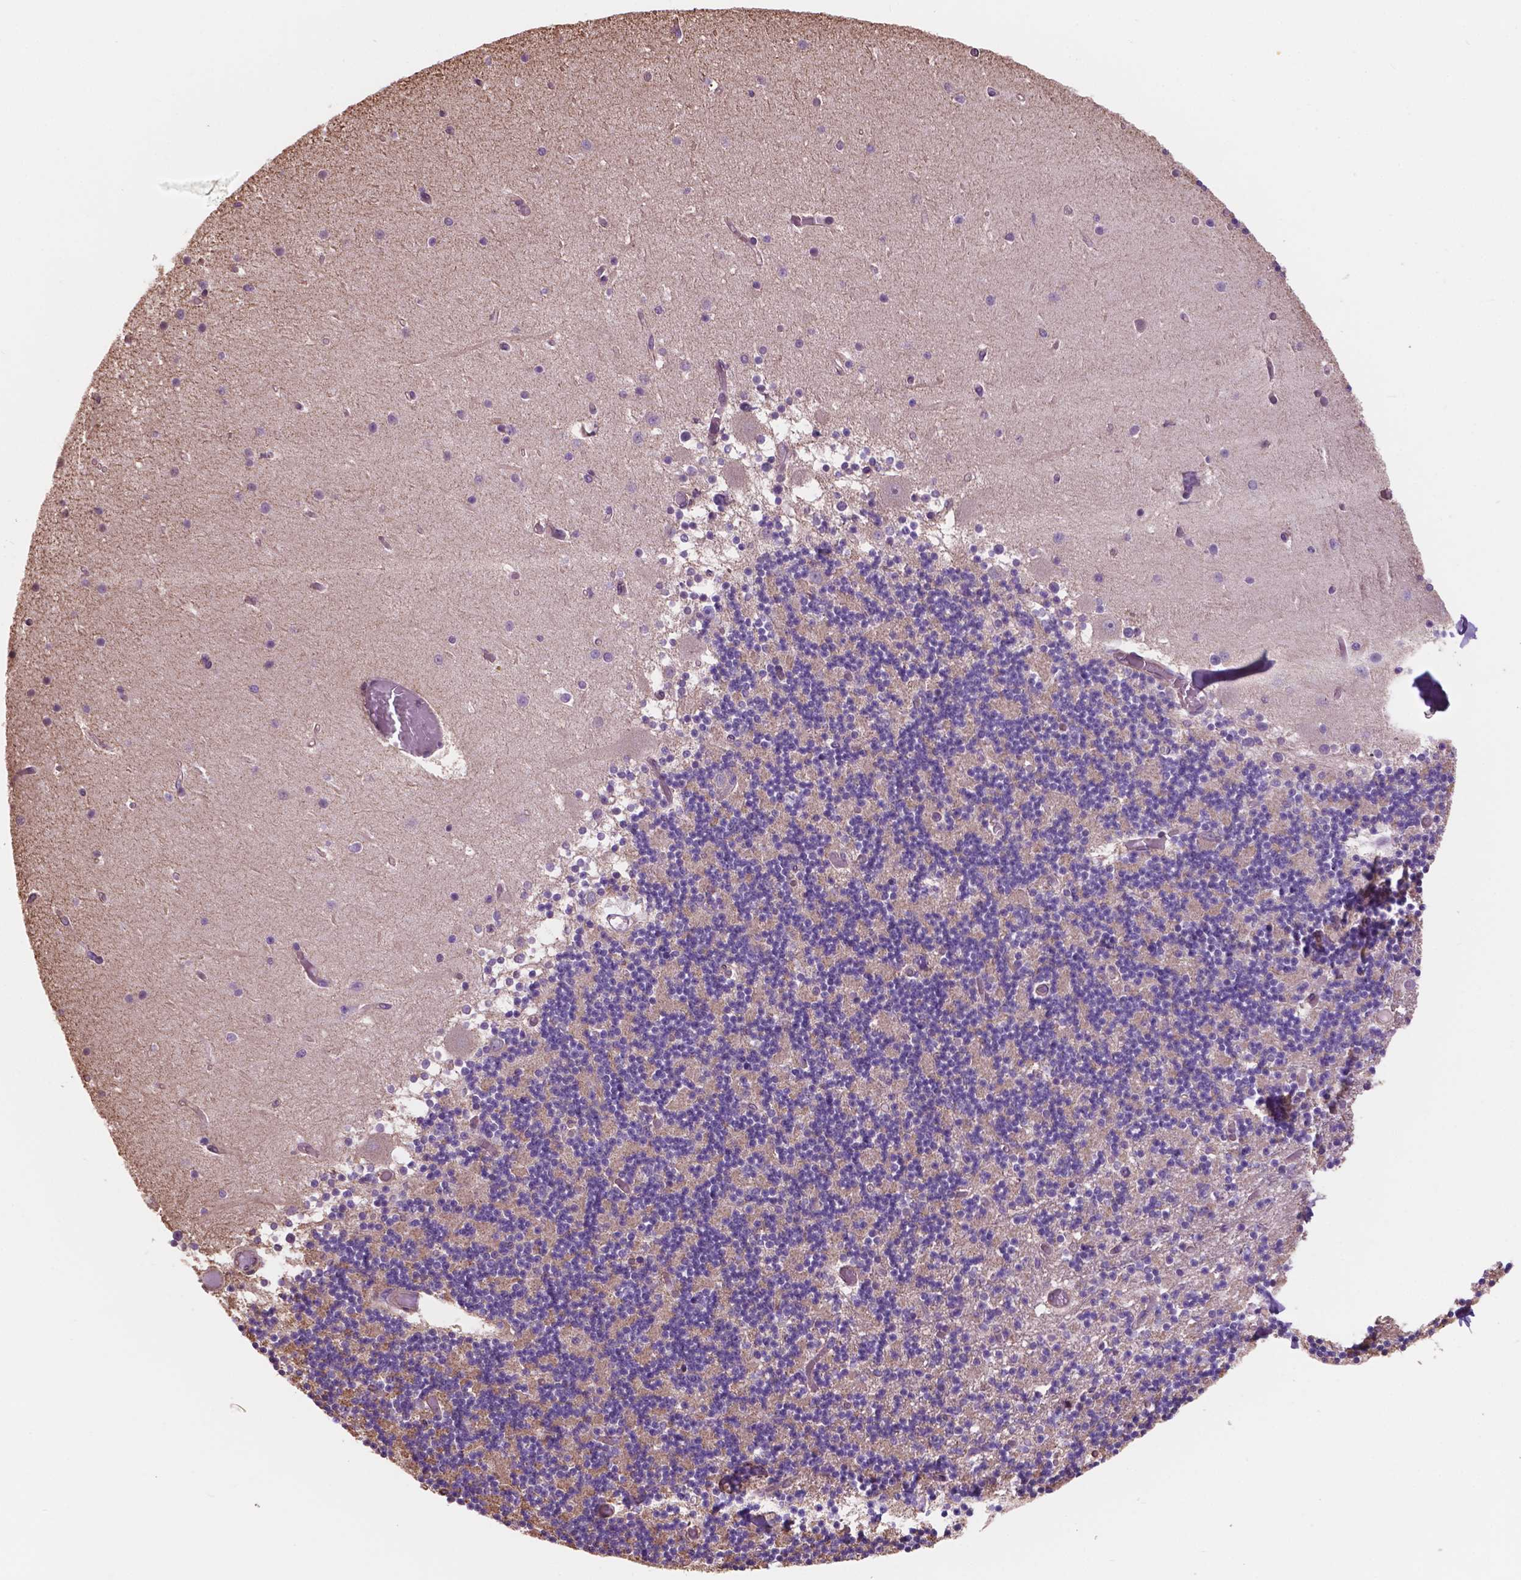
{"staining": {"intensity": "weak", "quantity": "25%-75%", "location": "cytoplasmic/membranous"}, "tissue": "cerebellum", "cell_type": "Cells in granular layer", "image_type": "normal", "snomed": [{"axis": "morphology", "description": "Normal tissue, NOS"}, {"axis": "topography", "description": "Cerebellum"}], "caption": "Weak cytoplasmic/membranous staining for a protein is seen in about 25%-75% of cells in granular layer of benign cerebellum using immunohistochemistry.", "gene": "NIPA2", "patient": {"sex": "female", "age": 28}}